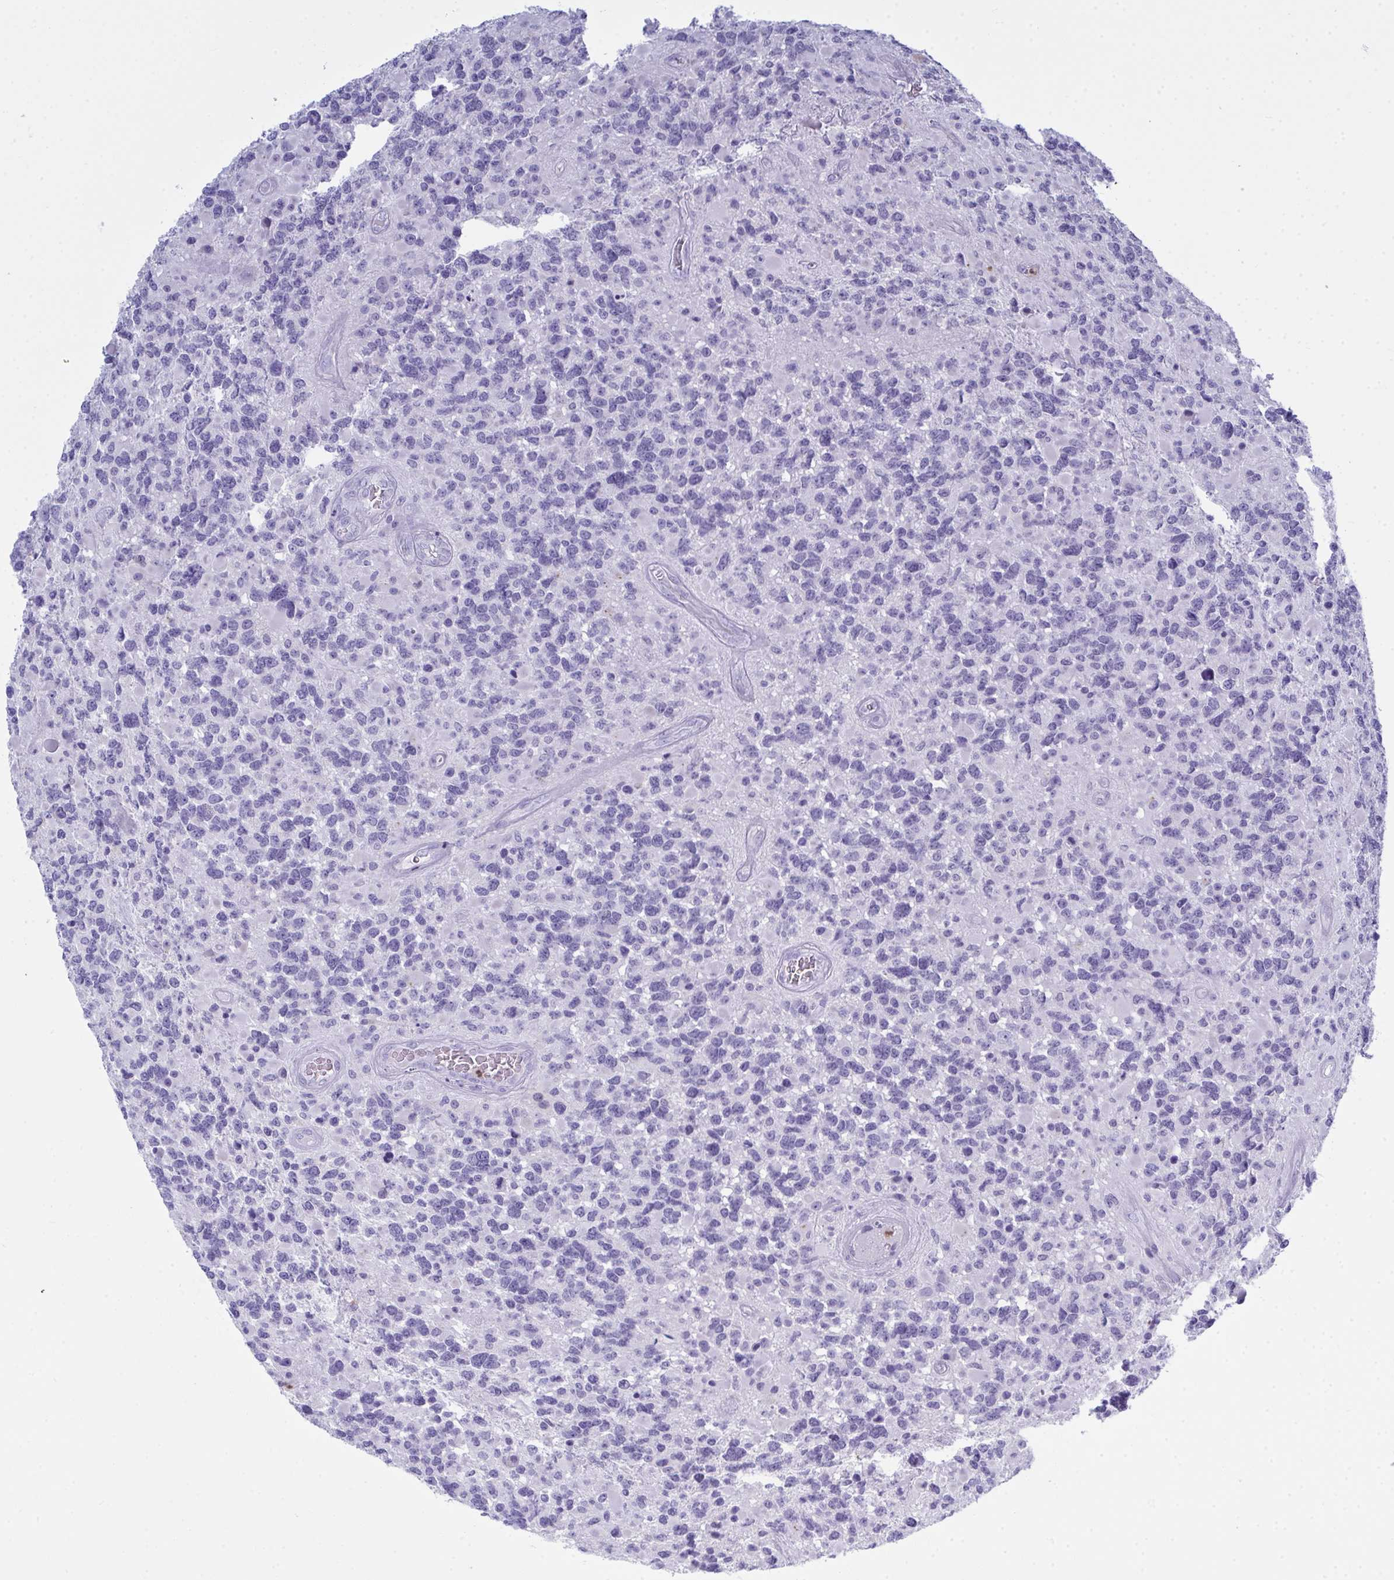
{"staining": {"intensity": "negative", "quantity": "none", "location": "none"}, "tissue": "glioma", "cell_type": "Tumor cells", "image_type": "cancer", "snomed": [{"axis": "morphology", "description": "Glioma, malignant, High grade"}, {"axis": "topography", "description": "Brain"}], "caption": "Immunohistochemistry (IHC) photomicrograph of neoplastic tissue: human malignant glioma (high-grade) stained with DAB (3,3'-diaminobenzidine) shows no significant protein staining in tumor cells. (DAB (3,3'-diaminobenzidine) IHC visualized using brightfield microscopy, high magnification).", "gene": "SERPINB10", "patient": {"sex": "female", "age": 40}}